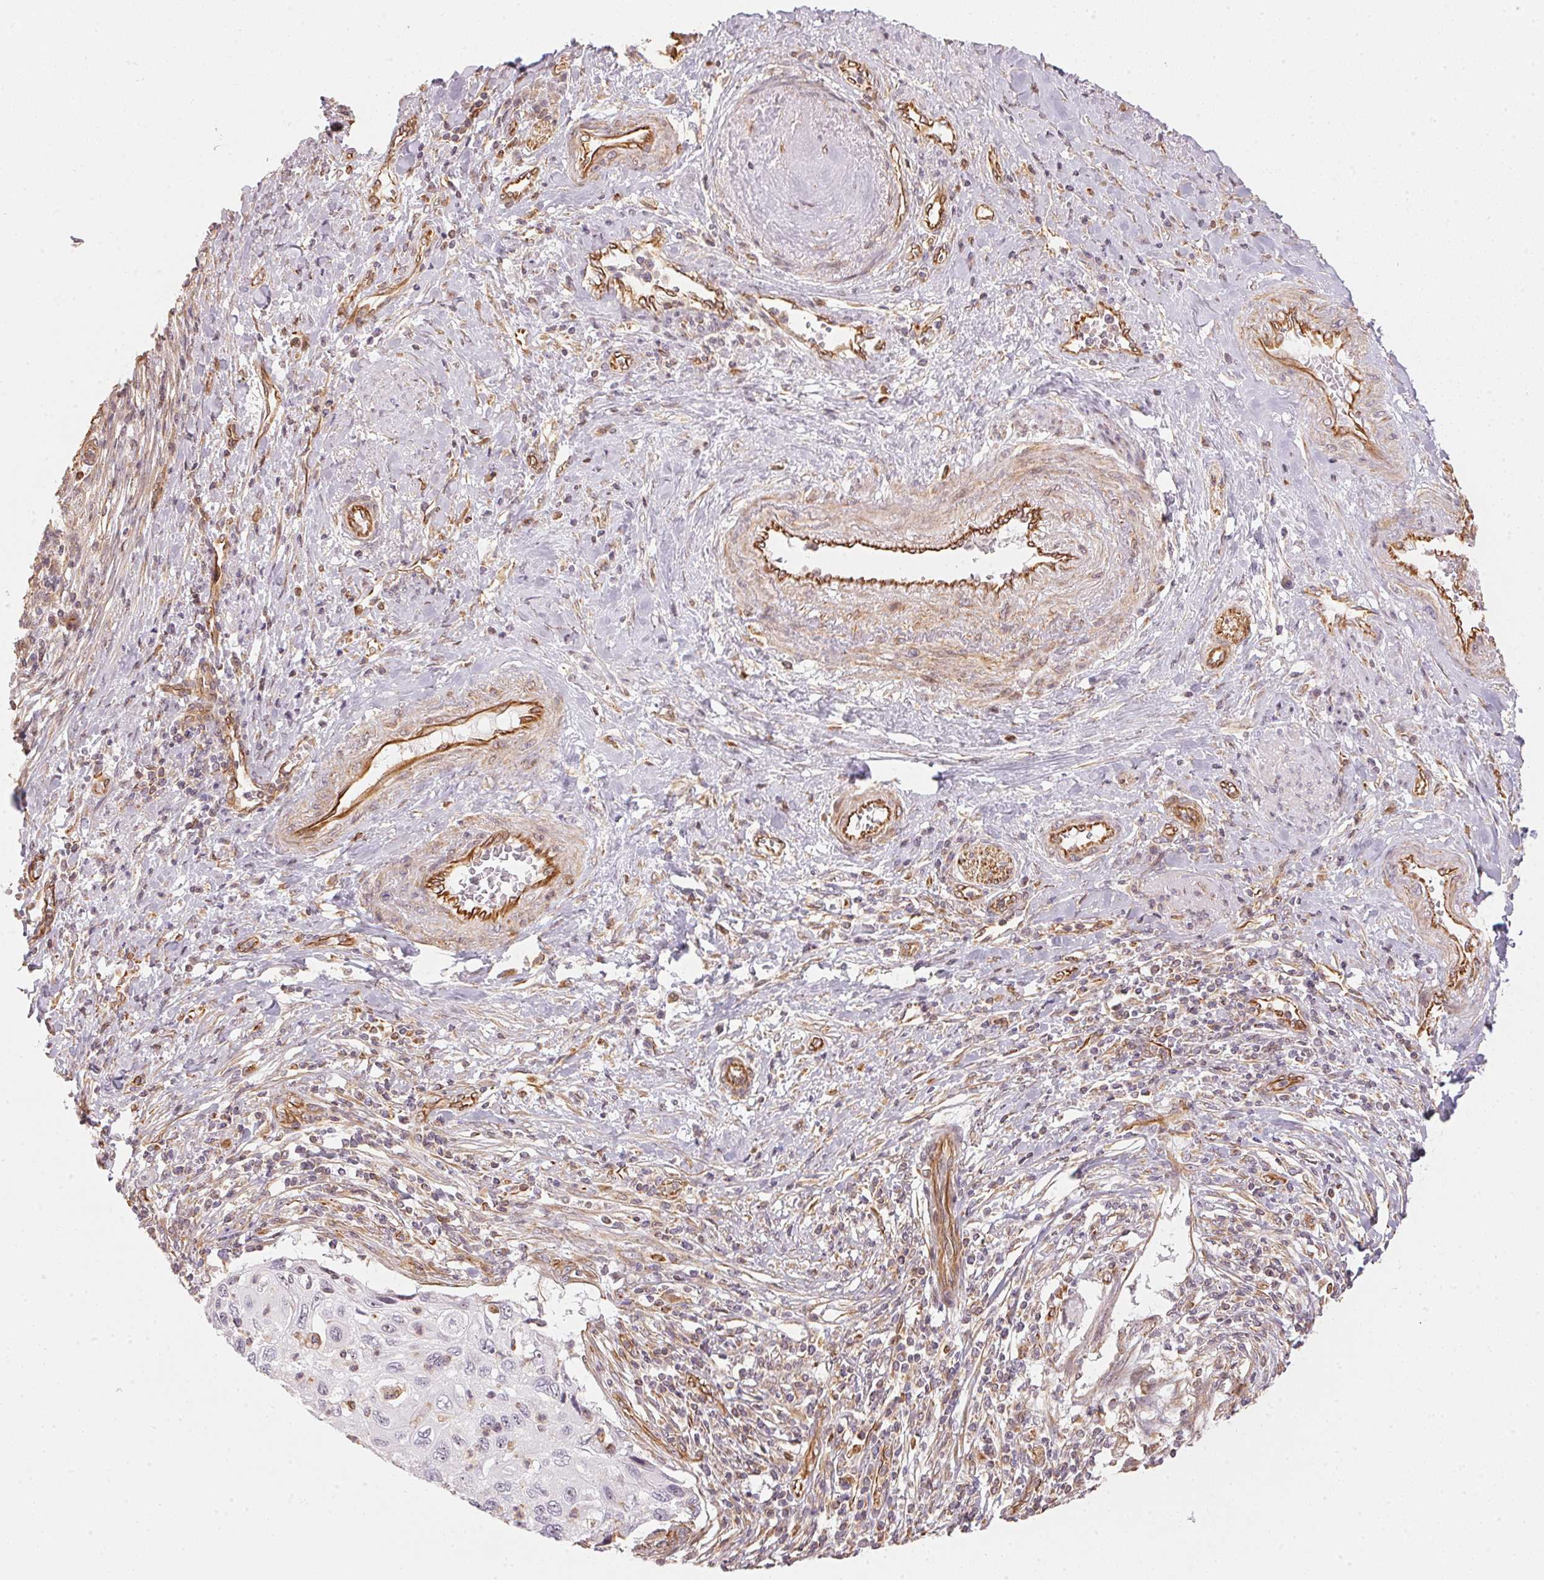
{"staining": {"intensity": "negative", "quantity": "none", "location": "none"}, "tissue": "cervical cancer", "cell_type": "Tumor cells", "image_type": "cancer", "snomed": [{"axis": "morphology", "description": "Squamous cell carcinoma, NOS"}, {"axis": "topography", "description": "Cervix"}], "caption": "Immunohistochemistry of human squamous cell carcinoma (cervical) shows no expression in tumor cells.", "gene": "FOXR2", "patient": {"sex": "female", "age": 70}}